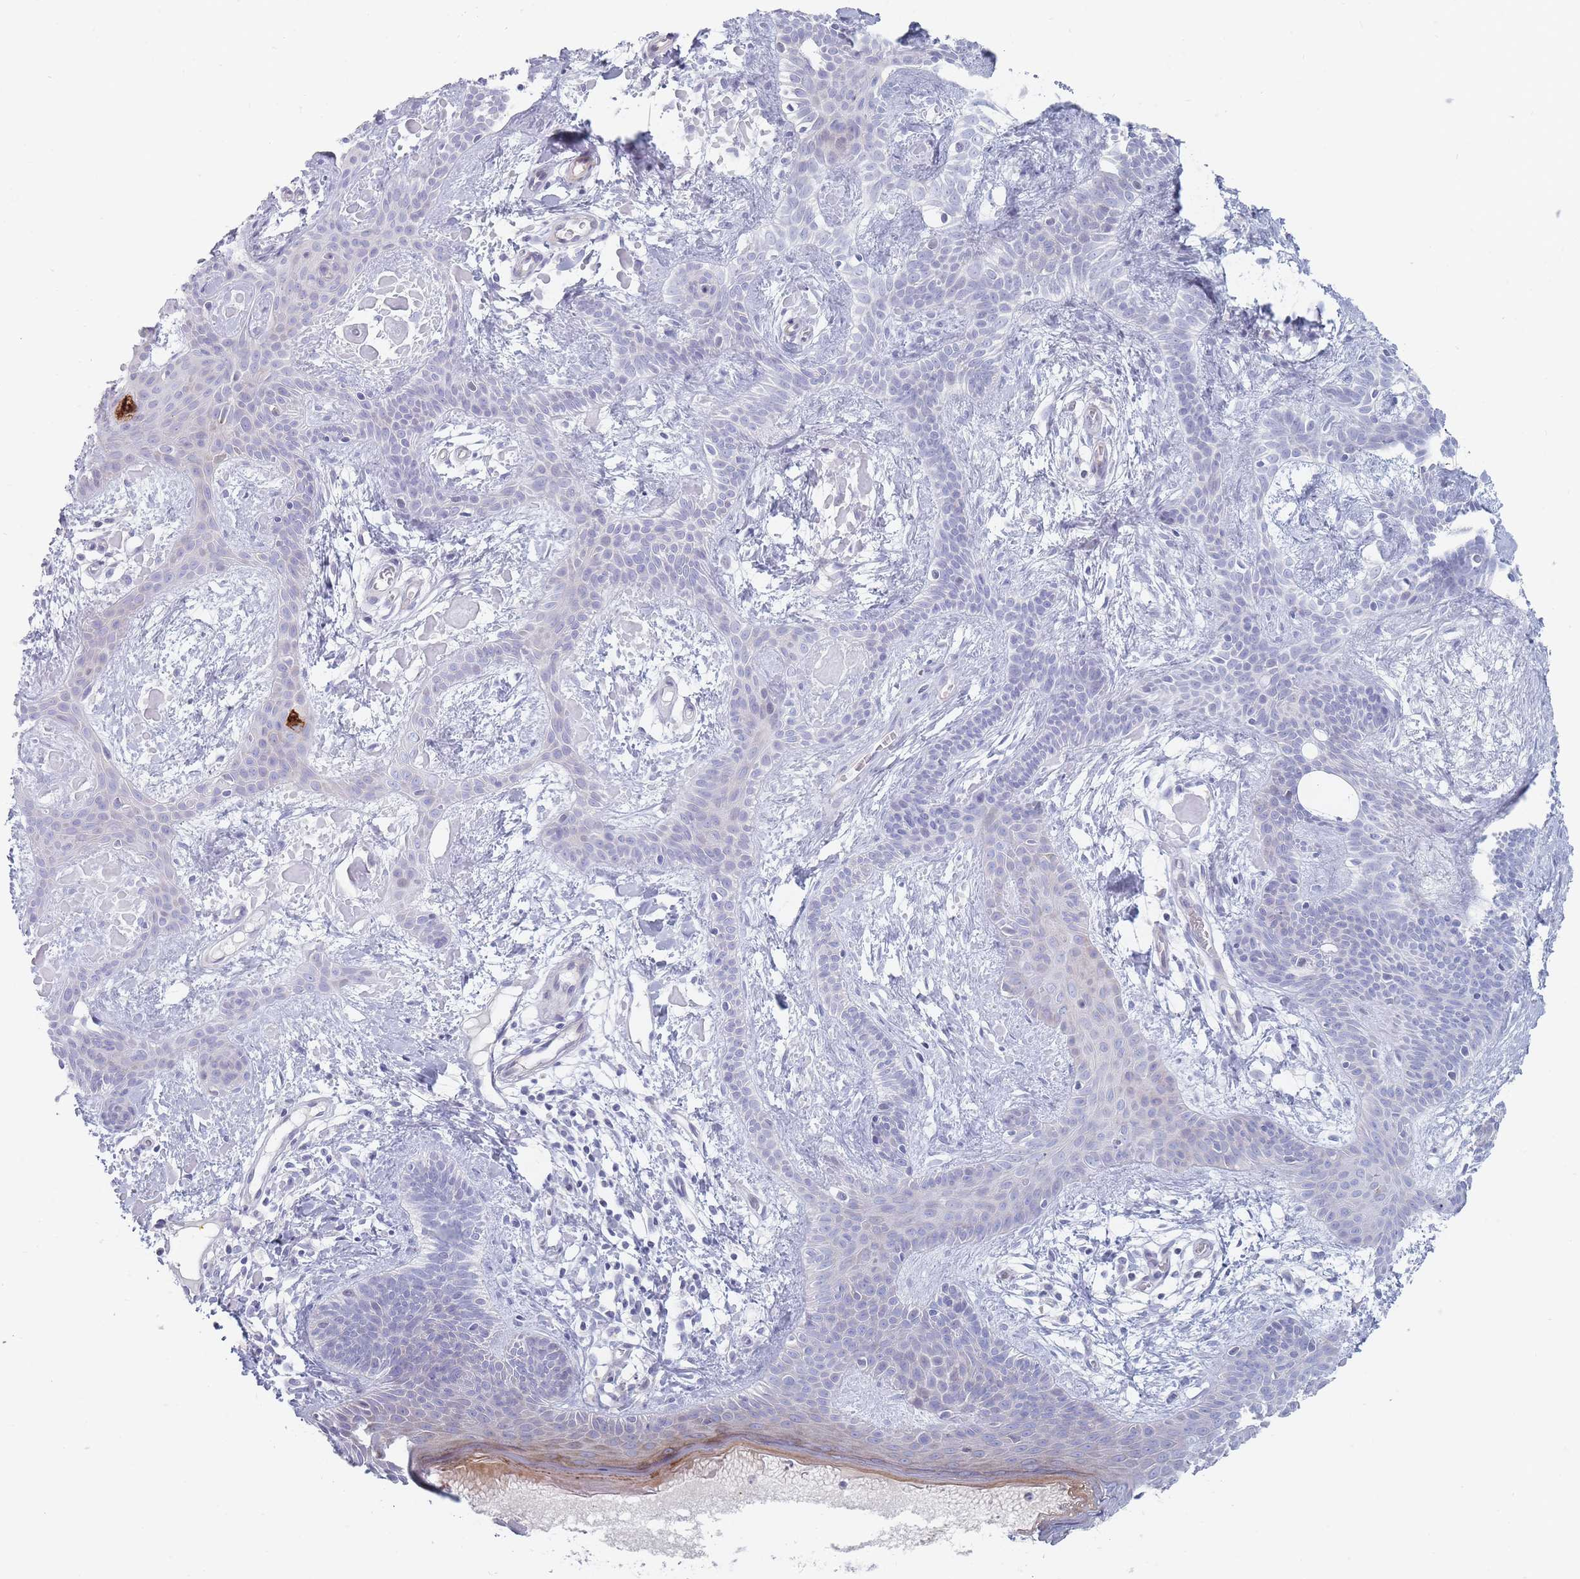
{"staining": {"intensity": "negative", "quantity": "none", "location": "none"}, "tissue": "skin cancer", "cell_type": "Tumor cells", "image_type": "cancer", "snomed": [{"axis": "morphology", "description": "Basal cell carcinoma"}, {"axis": "topography", "description": "Skin"}], "caption": "Immunohistochemical staining of skin basal cell carcinoma reveals no significant positivity in tumor cells.", "gene": "SPATS1", "patient": {"sex": "male", "age": 78}}